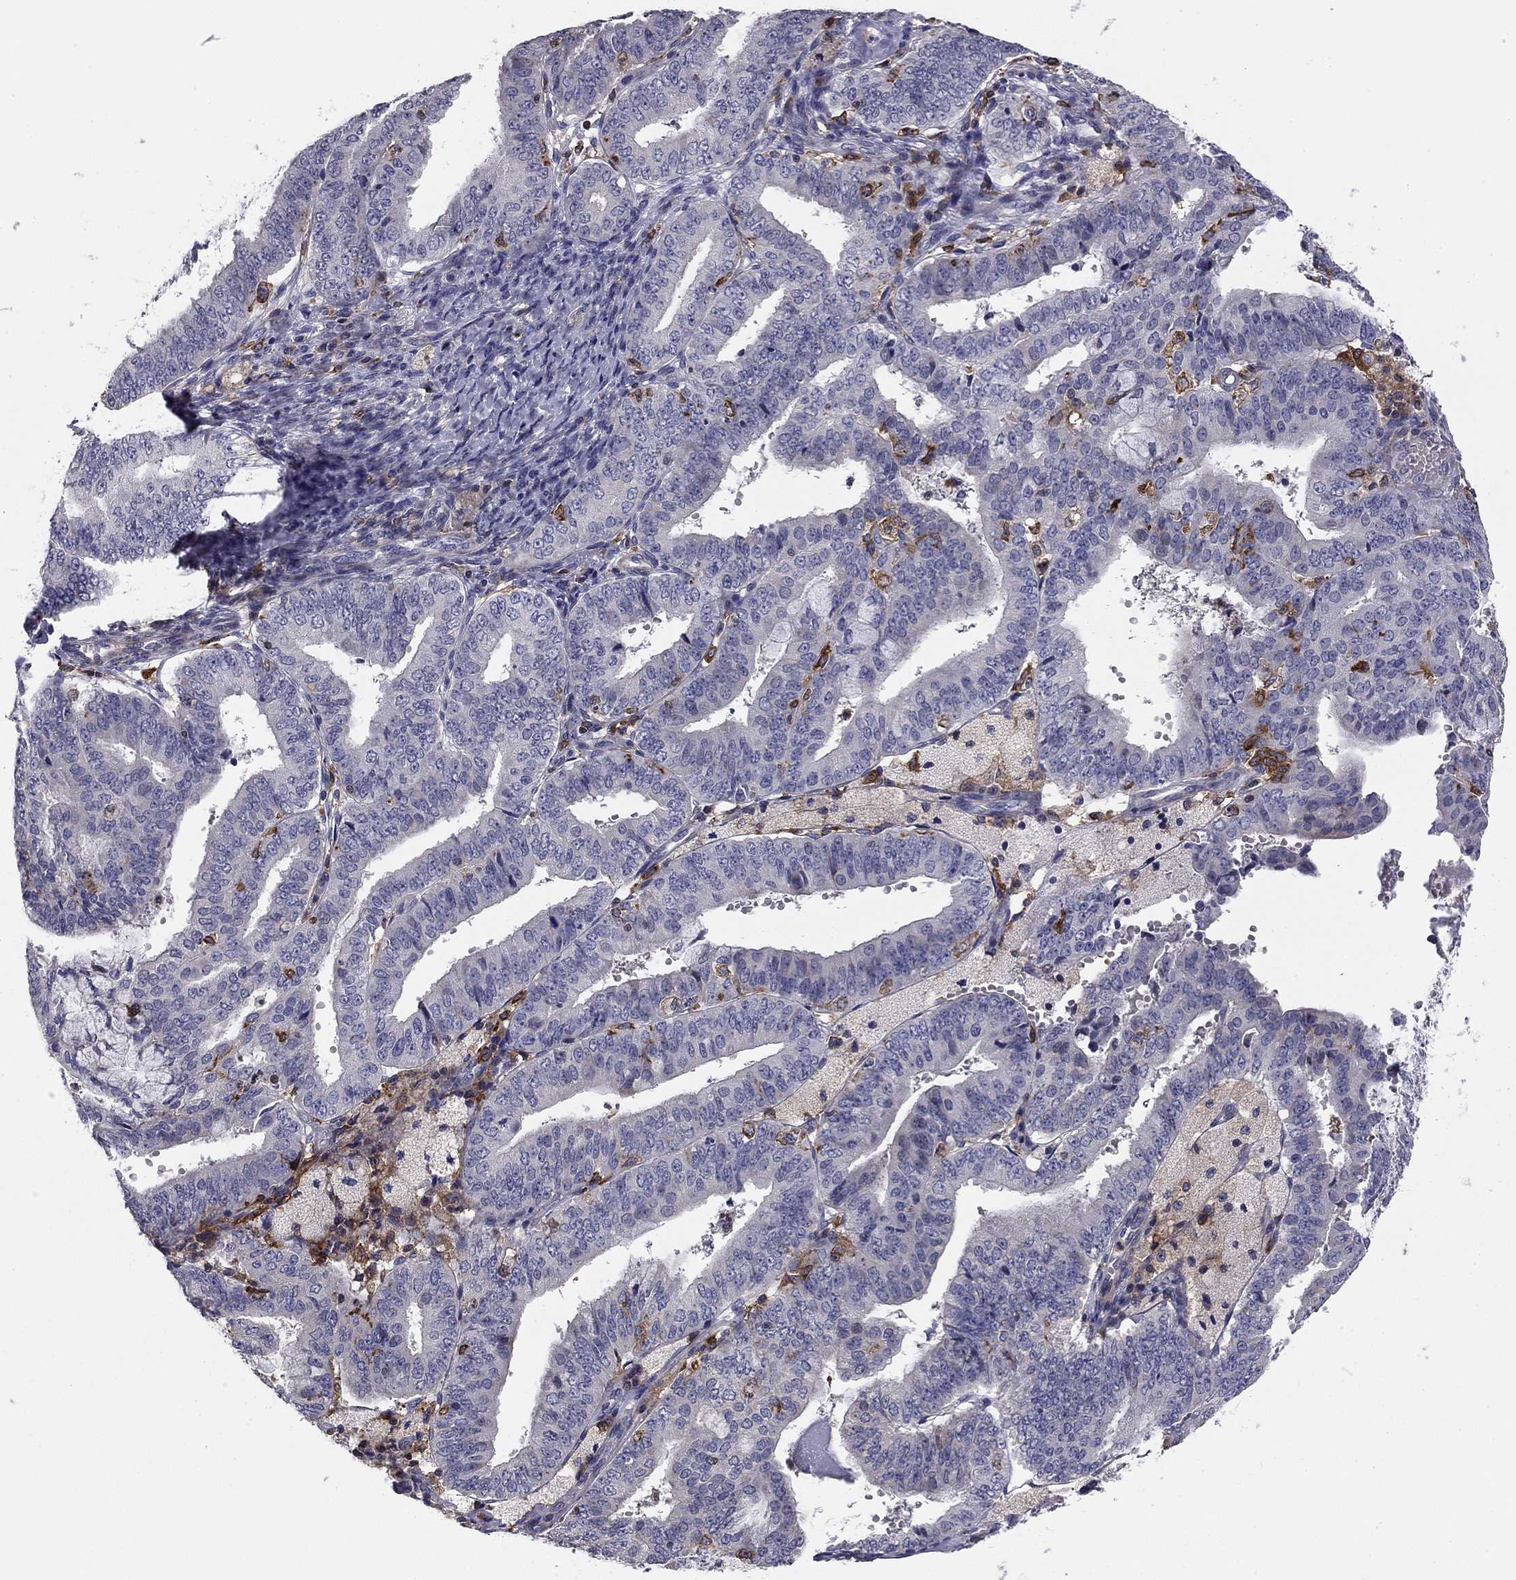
{"staining": {"intensity": "negative", "quantity": "none", "location": "none"}, "tissue": "endometrial cancer", "cell_type": "Tumor cells", "image_type": "cancer", "snomed": [{"axis": "morphology", "description": "Adenocarcinoma, NOS"}, {"axis": "topography", "description": "Endometrium"}], "caption": "DAB (3,3'-diaminobenzidine) immunohistochemical staining of endometrial cancer (adenocarcinoma) exhibits no significant positivity in tumor cells. Brightfield microscopy of IHC stained with DAB (brown) and hematoxylin (blue), captured at high magnification.", "gene": "PLCB2", "patient": {"sex": "female", "age": 63}}